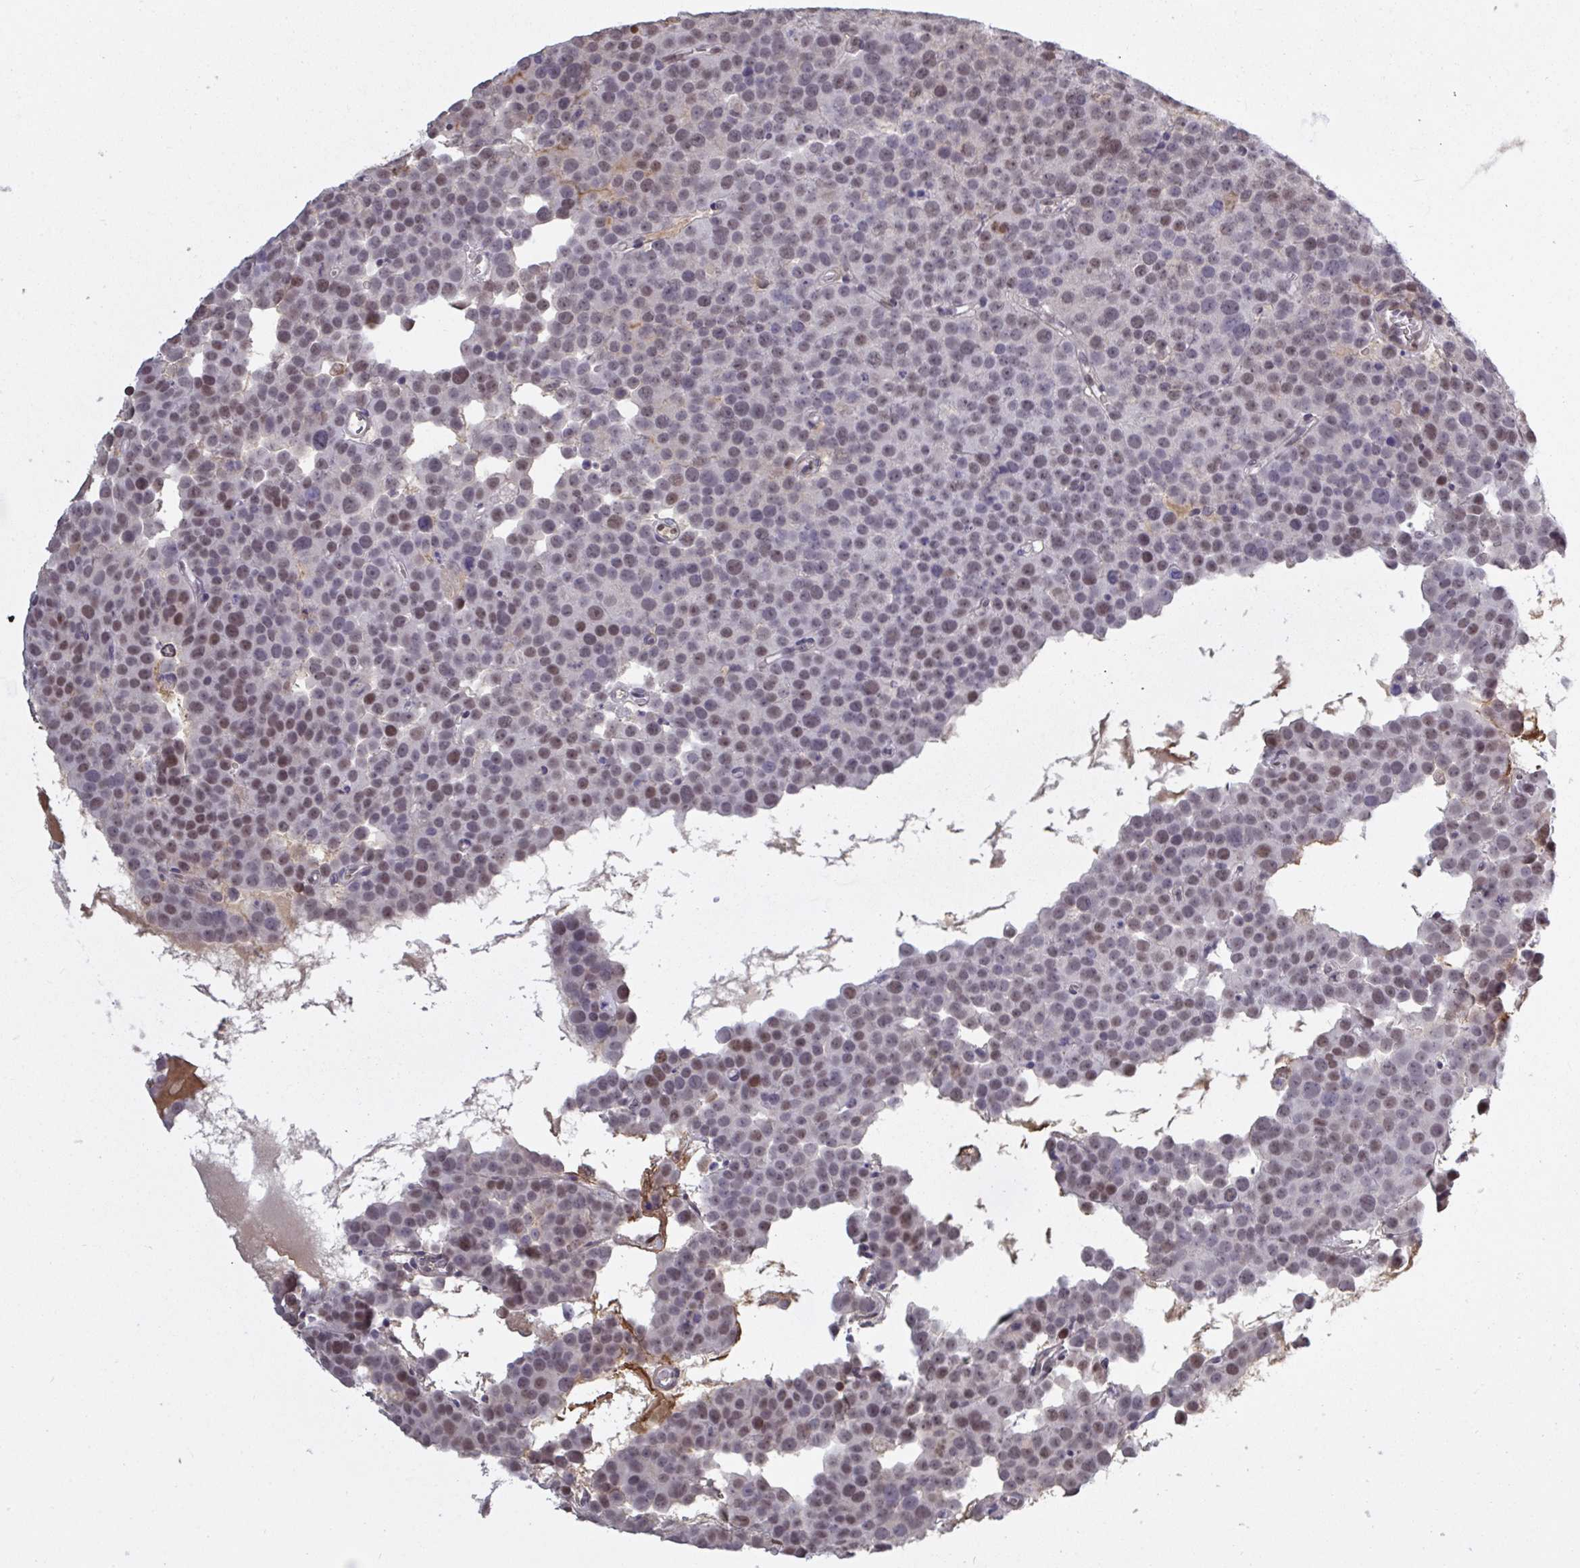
{"staining": {"intensity": "moderate", "quantity": ">75%", "location": "nuclear"}, "tissue": "testis cancer", "cell_type": "Tumor cells", "image_type": "cancer", "snomed": [{"axis": "morphology", "description": "Seminoma, NOS"}, {"axis": "topography", "description": "Testis"}], "caption": "Seminoma (testis) stained with a brown dye displays moderate nuclear positive positivity in about >75% of tumor cells.", "gene": "BCL7B", "patient": {"sex": "male", "age": 71}}